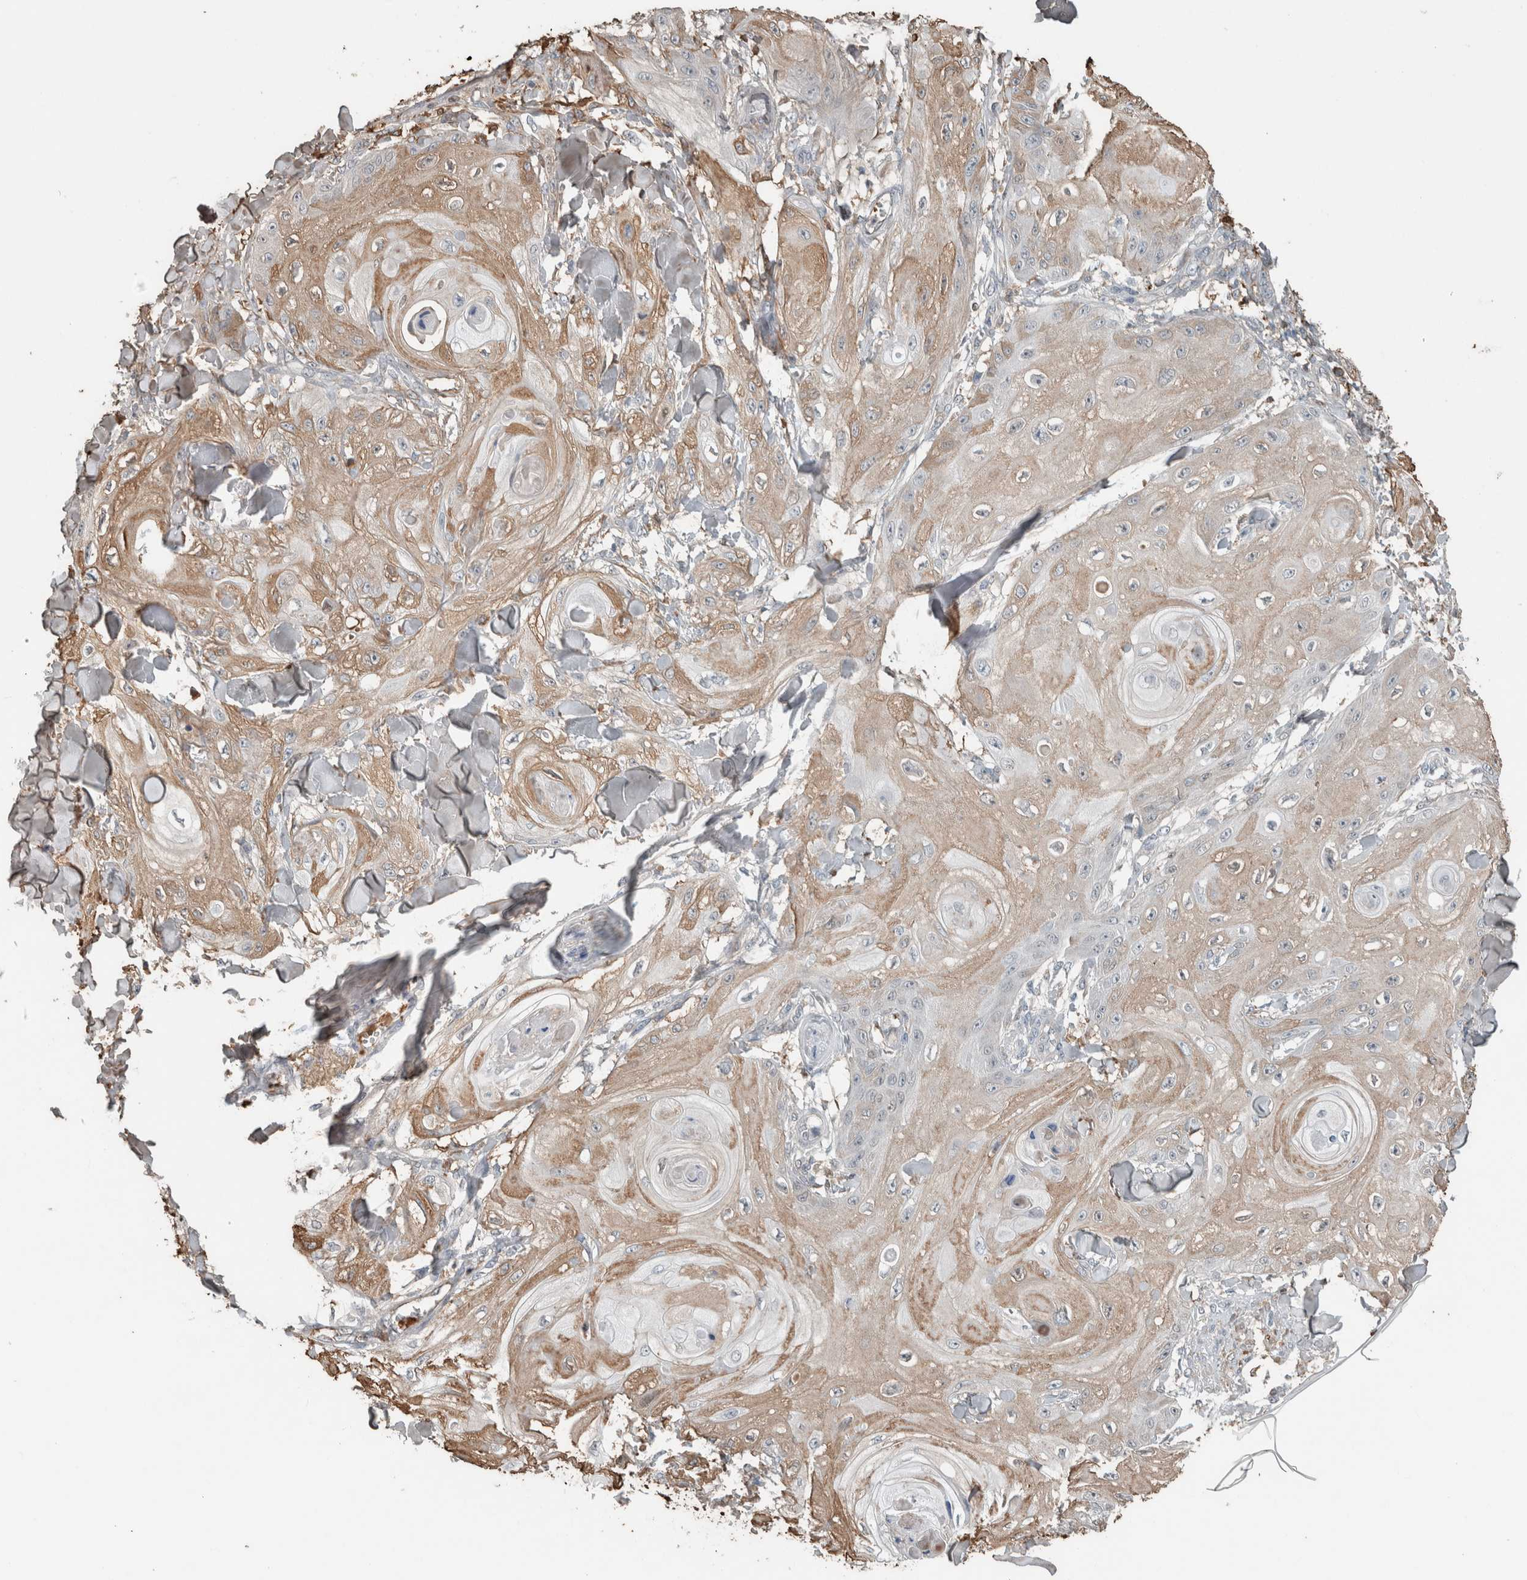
{"staining": {"intensity": "weak", "quantity": ">75%", "location": "cytoplasmic/membranous"}, "tissue": "skin cancer", "cell_type": "Tumor cells", "image_type": "cancer", "snomed": [{"axis": "morphology", "description": "Squamous cell carcinoma, NOS"}, {"axis": "topography", "description": "Skin"}], "caption": "Tumor cells display low levels of weak cytoplasmic/membranous expression in approximately >75% of cells in skin cancer.", "gene": "USP34", "patient": {"sex": "male", "age": 74}}